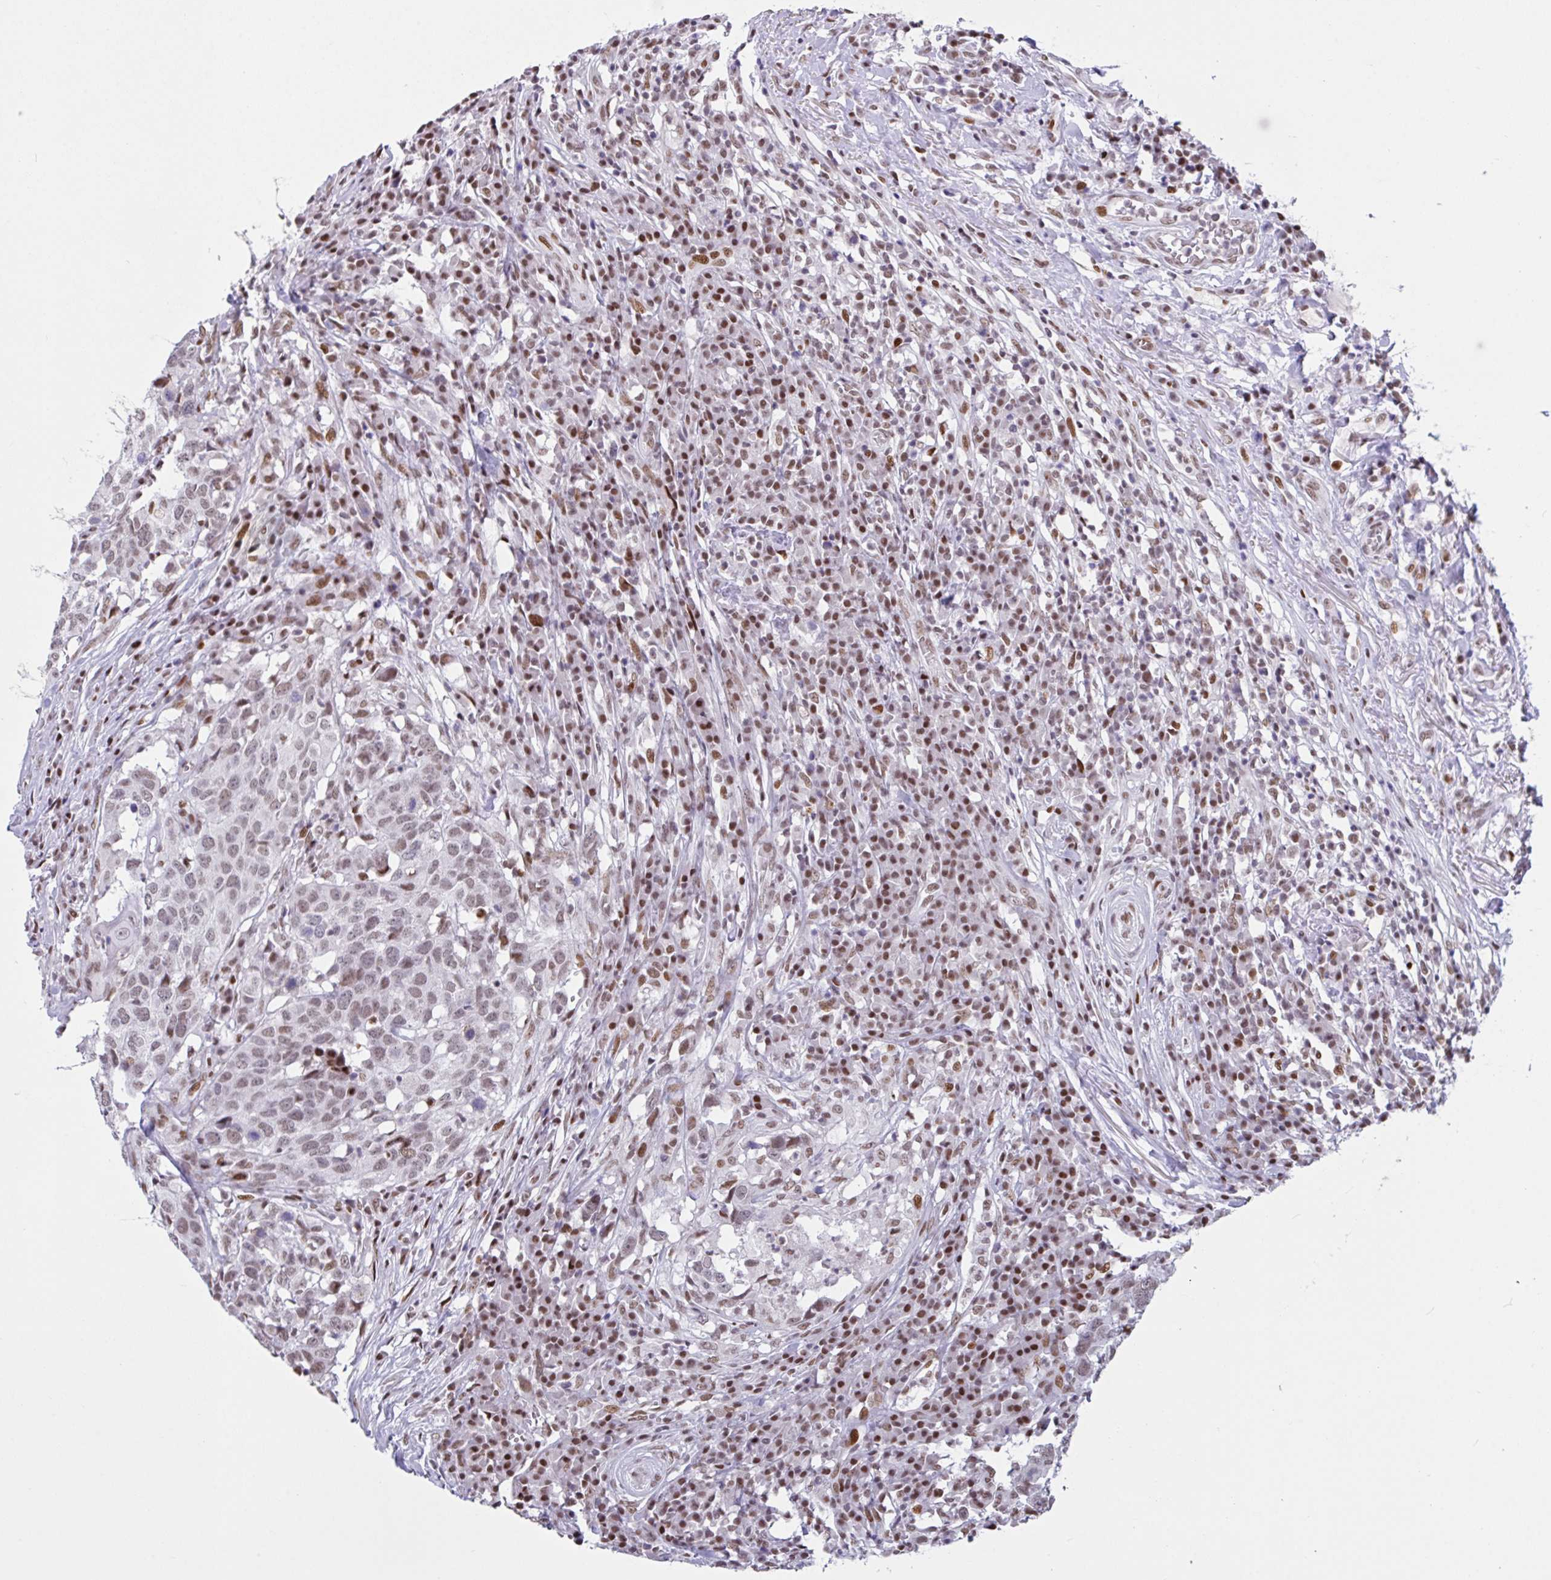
{"staining": {"intensity": "weak", "quantity": "25%-75%", "location": "nuclear"}, "tissue": "head and neck cancer", "cell_type": "Tumor cells", "image_type": "cancer", "snomed": [{"axis": "morphology", "description": "Normal tissue, NOS"}, {"axis": "morphology", "description": "Squamous cell carcinoma, NOS"}, {"axis": "topography", "description": "Skeletal muscle"}, {"axis": "topography", "description": "Vascular tissue"}, {"axis": "topography", "description": "Peripheral nerve tissue"}, {"axis": "topography", "description": "Head-Neck"}], "caption": "Head and neck squamous cell carcinoma stained with DAB (3,3'-diaminobenzidine) immunohistochemistry exhibits low levels of weak nuclear positivity in about 25%-75% of tumor cells. (brown staining indicates protein expression, while blue staining denotes nuclei).", "gene": "CLP1", "patient": {"sex": "male", "age": 66}}